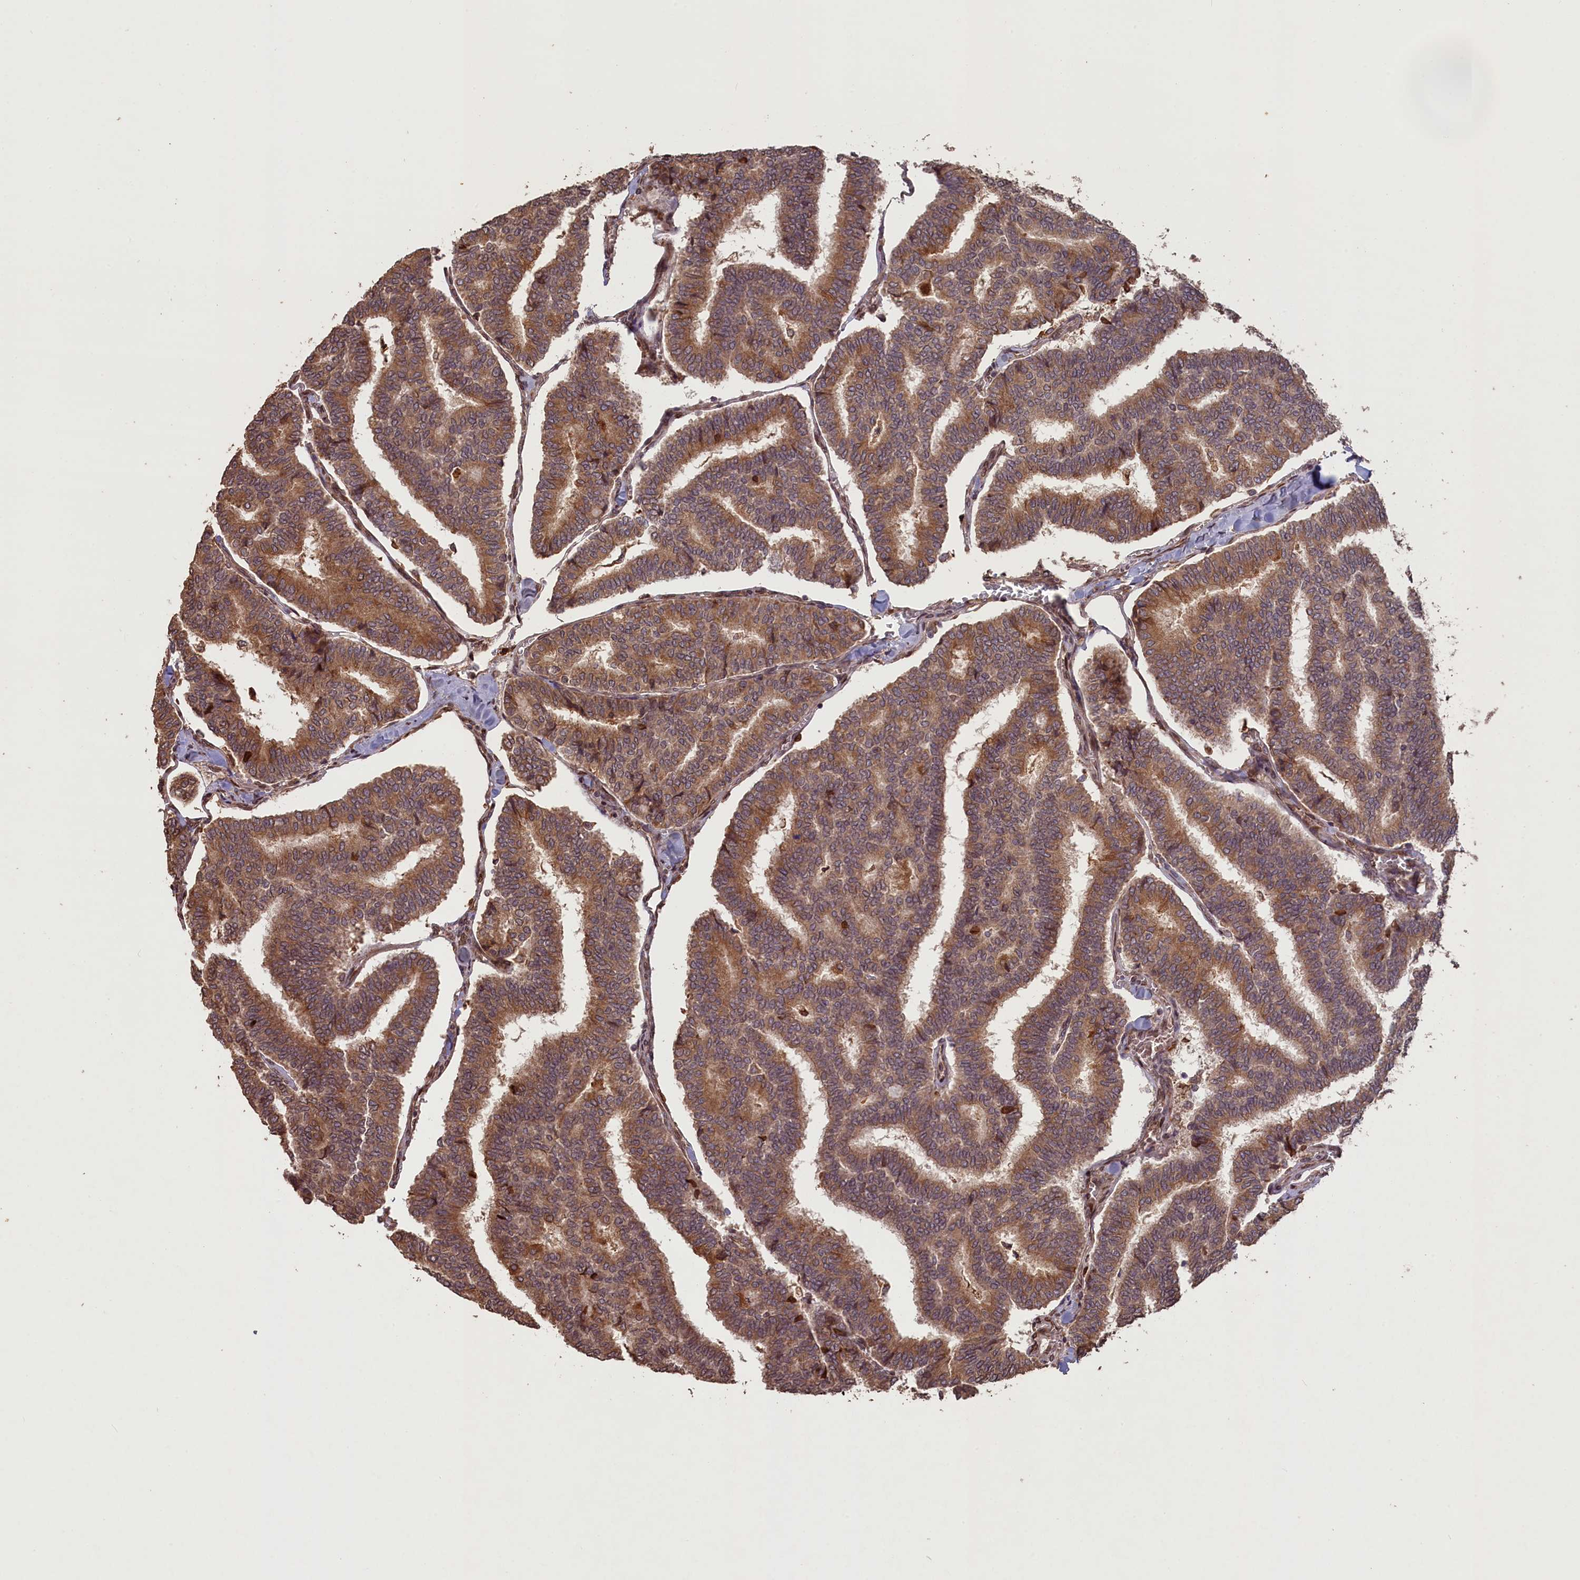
{"staining": {"intensity": "moderate", "quantity": ">75%", "location": "cytoplasmic/membranous"}, "tissue": "thyroid cancer", "cell_type": "Tumor cells", "image_type": "cancer", "snomed": [{"axis": "morphology", "description": "Papillary adenocarcinoma, NOS"}, {"axis": "topography", "description": "Thyroid gland"}], "caption": "A histopathology image of human papillary adenocarcinoma (thyroid) stained for a protein displays moderate cytoplasmic/membranous brown staining in tumor cells.", "gene": "SLC38A7", "patient": {"sex": "female", "age": 35}}